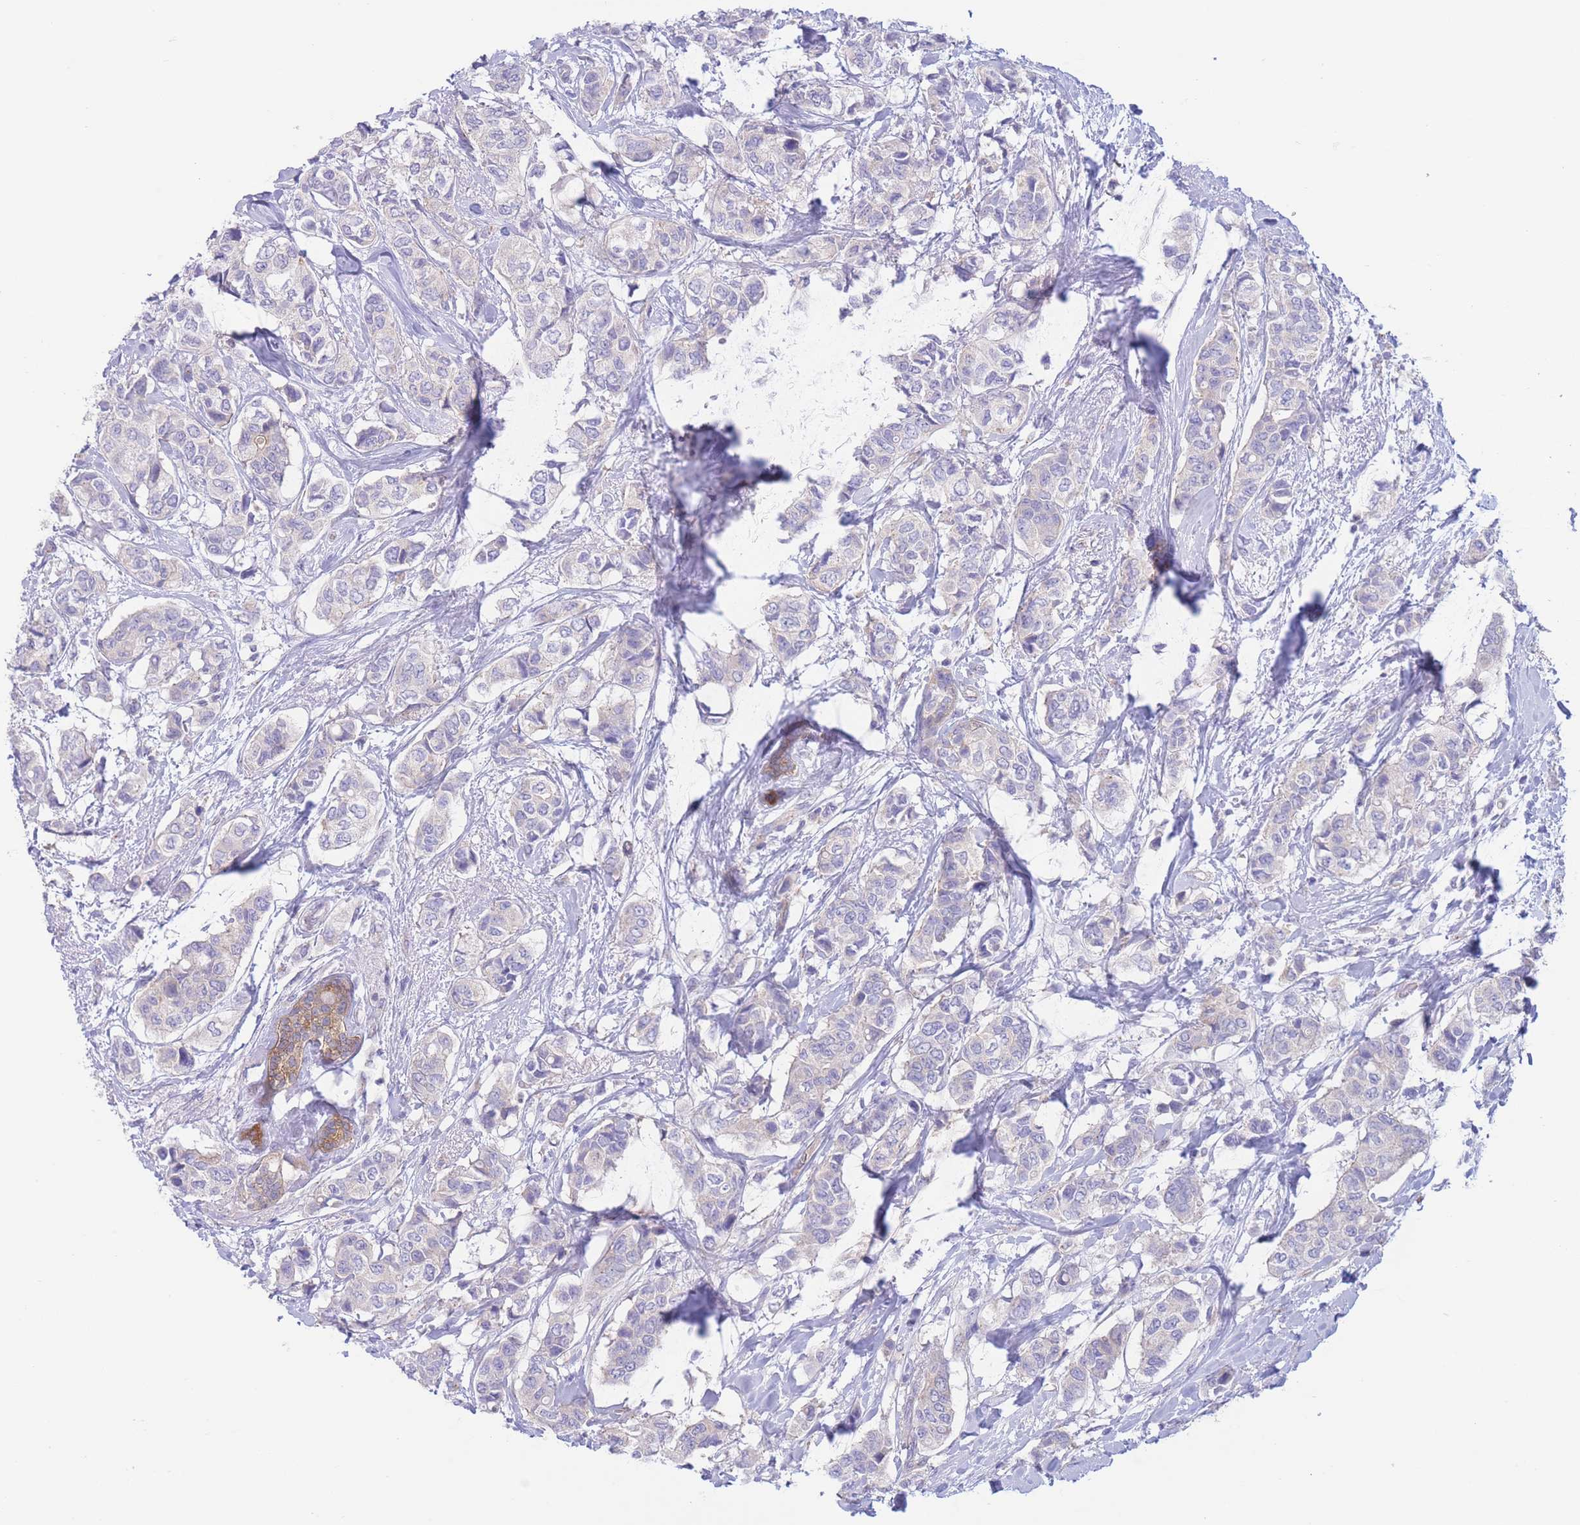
{"staining": {"intensity": "negative", "quantity": "none", "location": "none"}, "tissue": "breast cancer", "cell_type": "Tumor cells", "image_type": "cancer", "snomed": [{"axis": "morphology", "description": "Lobular carcinoma"}, {"axis": "topography", "description": "Breast"}], "caption": "The photomicrograph demonstrates no significant staining in tumor cells of lobular carcinoma (breast). (Stains: DAB (3,3'-diaminobenzidine) IHC with hematoxylin counter stain, Microscopy: brightfield microscopy at high magnification).", "gene": "ALS2CL", "patient": {"sex": "female", "age": 51}}